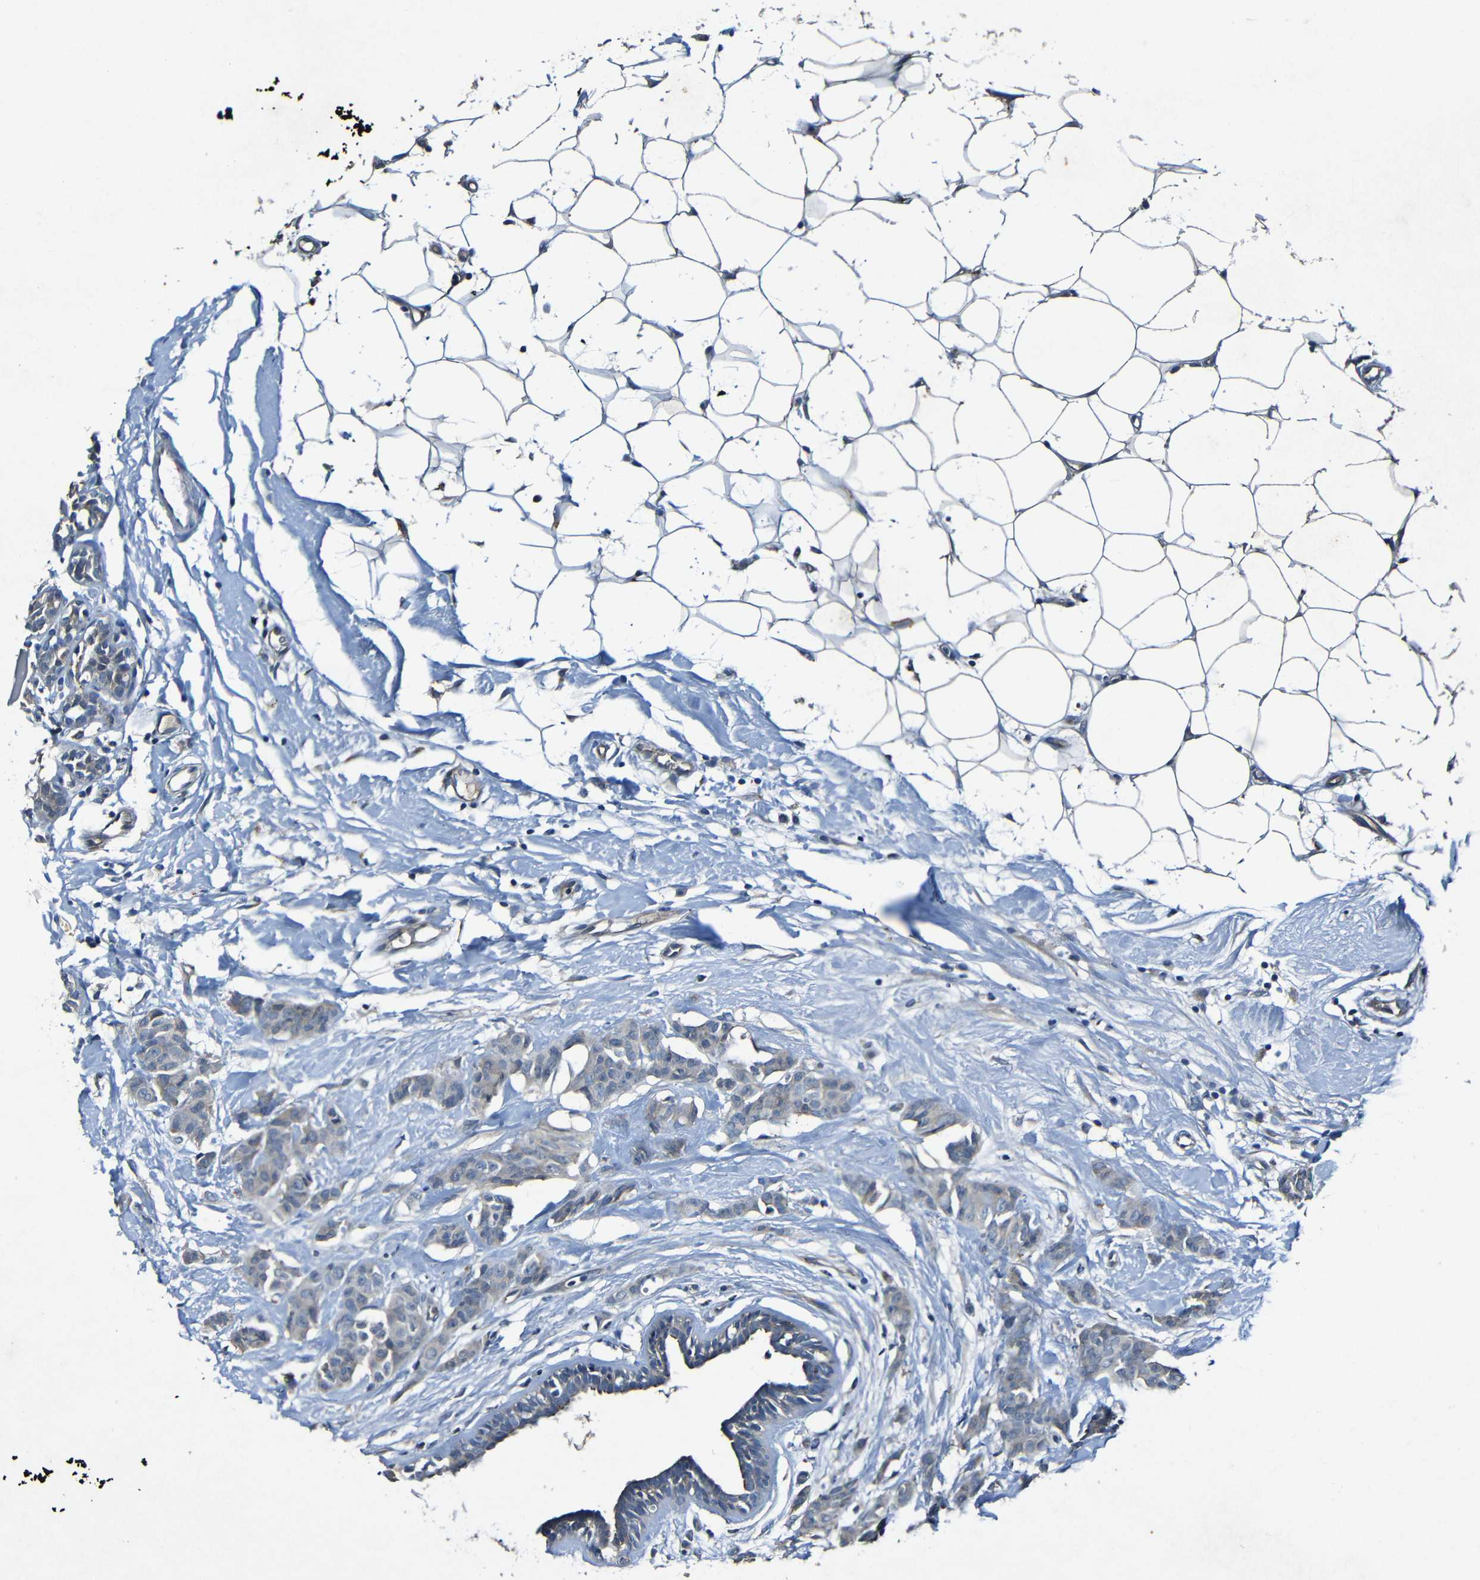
{"staining": {"intensity": "negative", "quantity": "none", "location": "none"}, "tissue": "breast cancer", "cell_type": "Tumor cells", "image_type": "cancer", "snomed": [{"axis": "morphology", "description": "Normal tissue, NOS"}, {"axis": "morphology", "description": "Duct carcinoma"}, {"axis": "topography", "description": "Breast"}], "caption": "High magnification brightfield microscopy of breast cancer stained with DAB (brown) and counterstained with hematoxylin (blue): tumor cells show no significant positivity.", "gene": "LRRC70", "patient": {"sex": "female", "age": 40}}